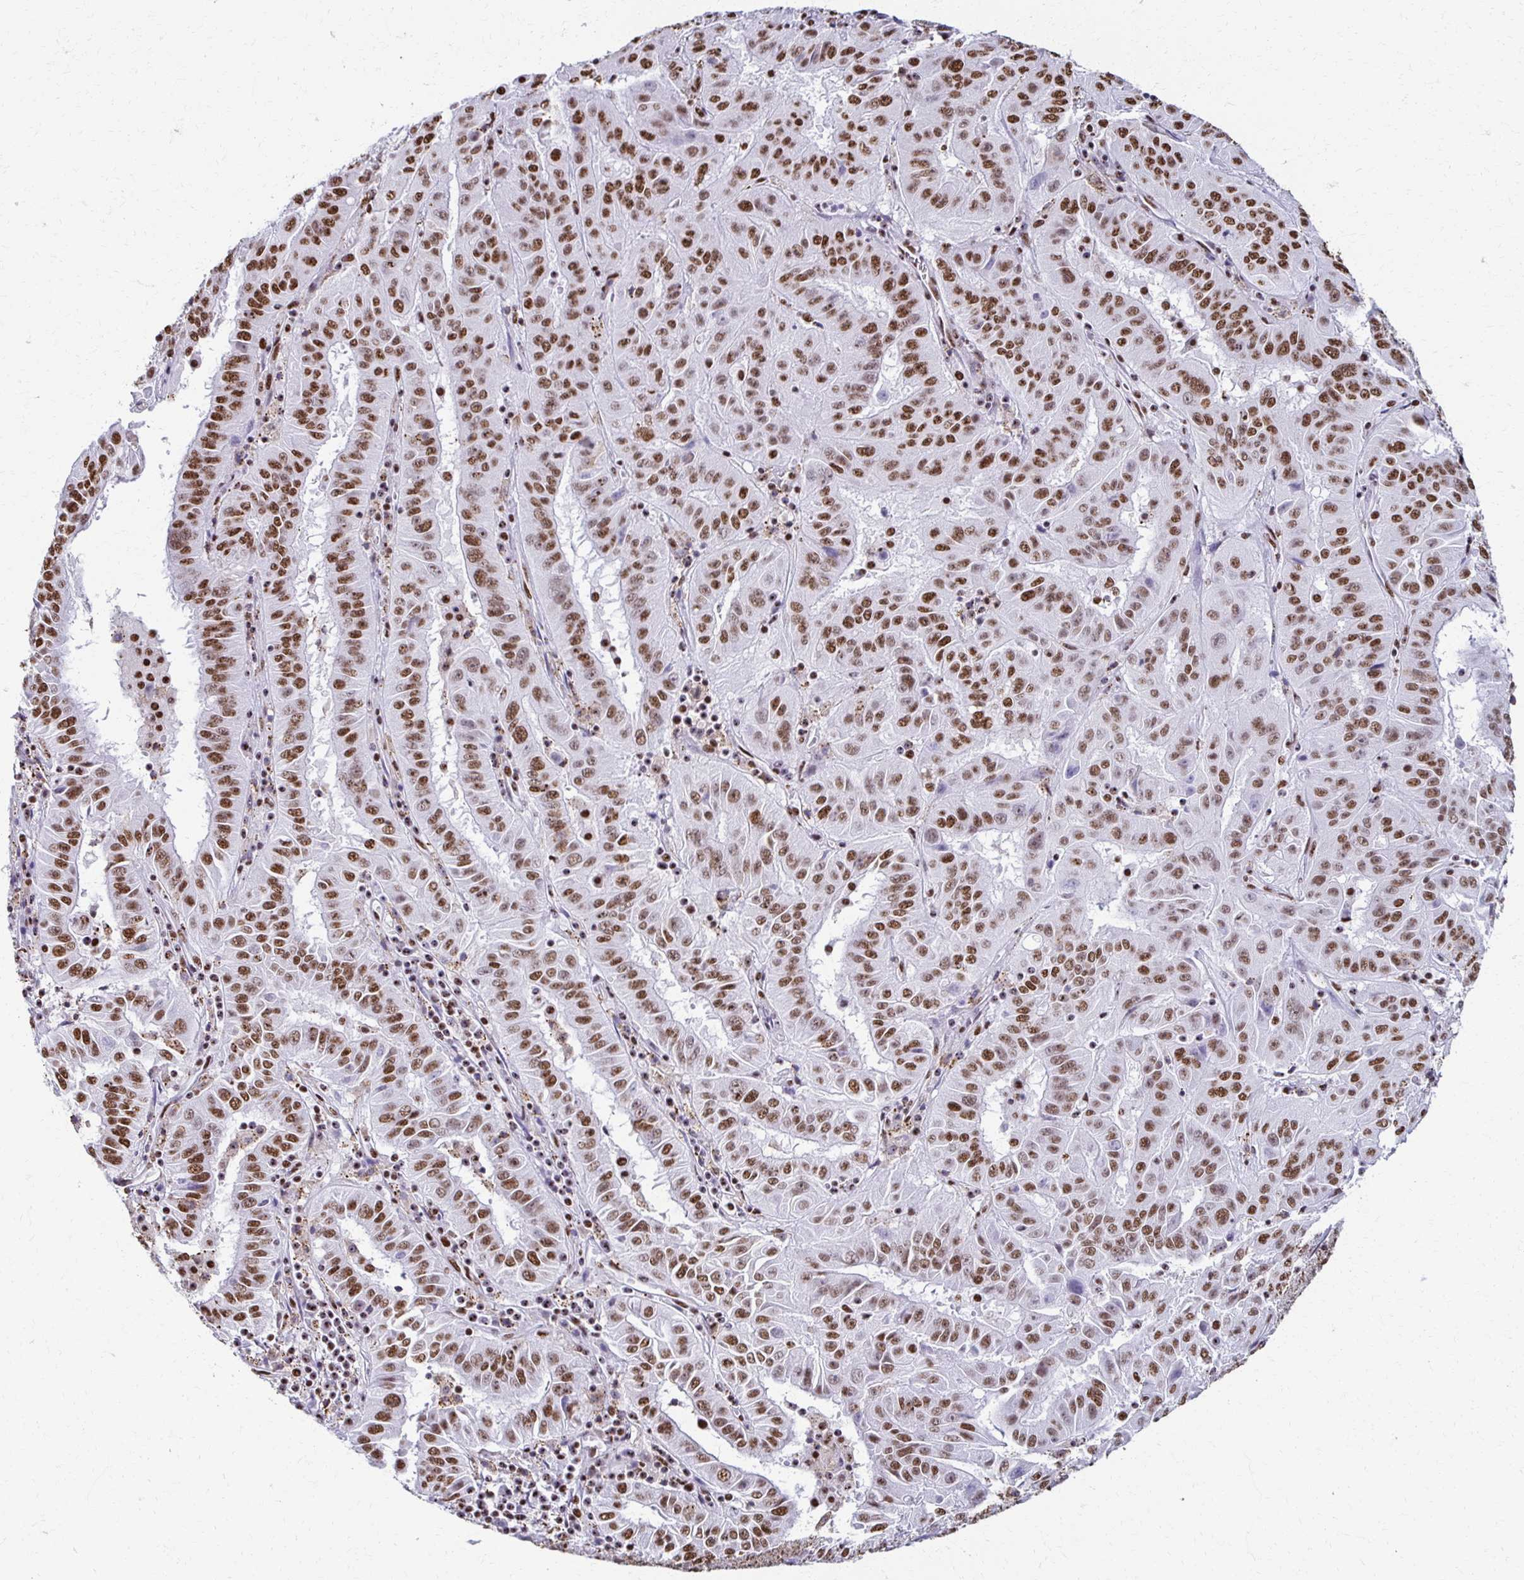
{"staining": {"intensity": "moderate", "quantity": ">75%", "location": "nuclear"}, "tissue": "pancreatic cancer", "cell_type": "Tumor cells", "image_type": "cancer", "snomed": [{"axis": "morphology", "description": "Adenocarcinoma, NOS"}, {"axis": "topography", "description": "Pancreas"}], "caption": "About >75% of tumor cells in human pancreatic cancer exhibit moderate nuclear protein positivity as visualized by brown immunohistochemical staining.", "gene": "NONO", "patient": {"sex": "male", "age": 63}}